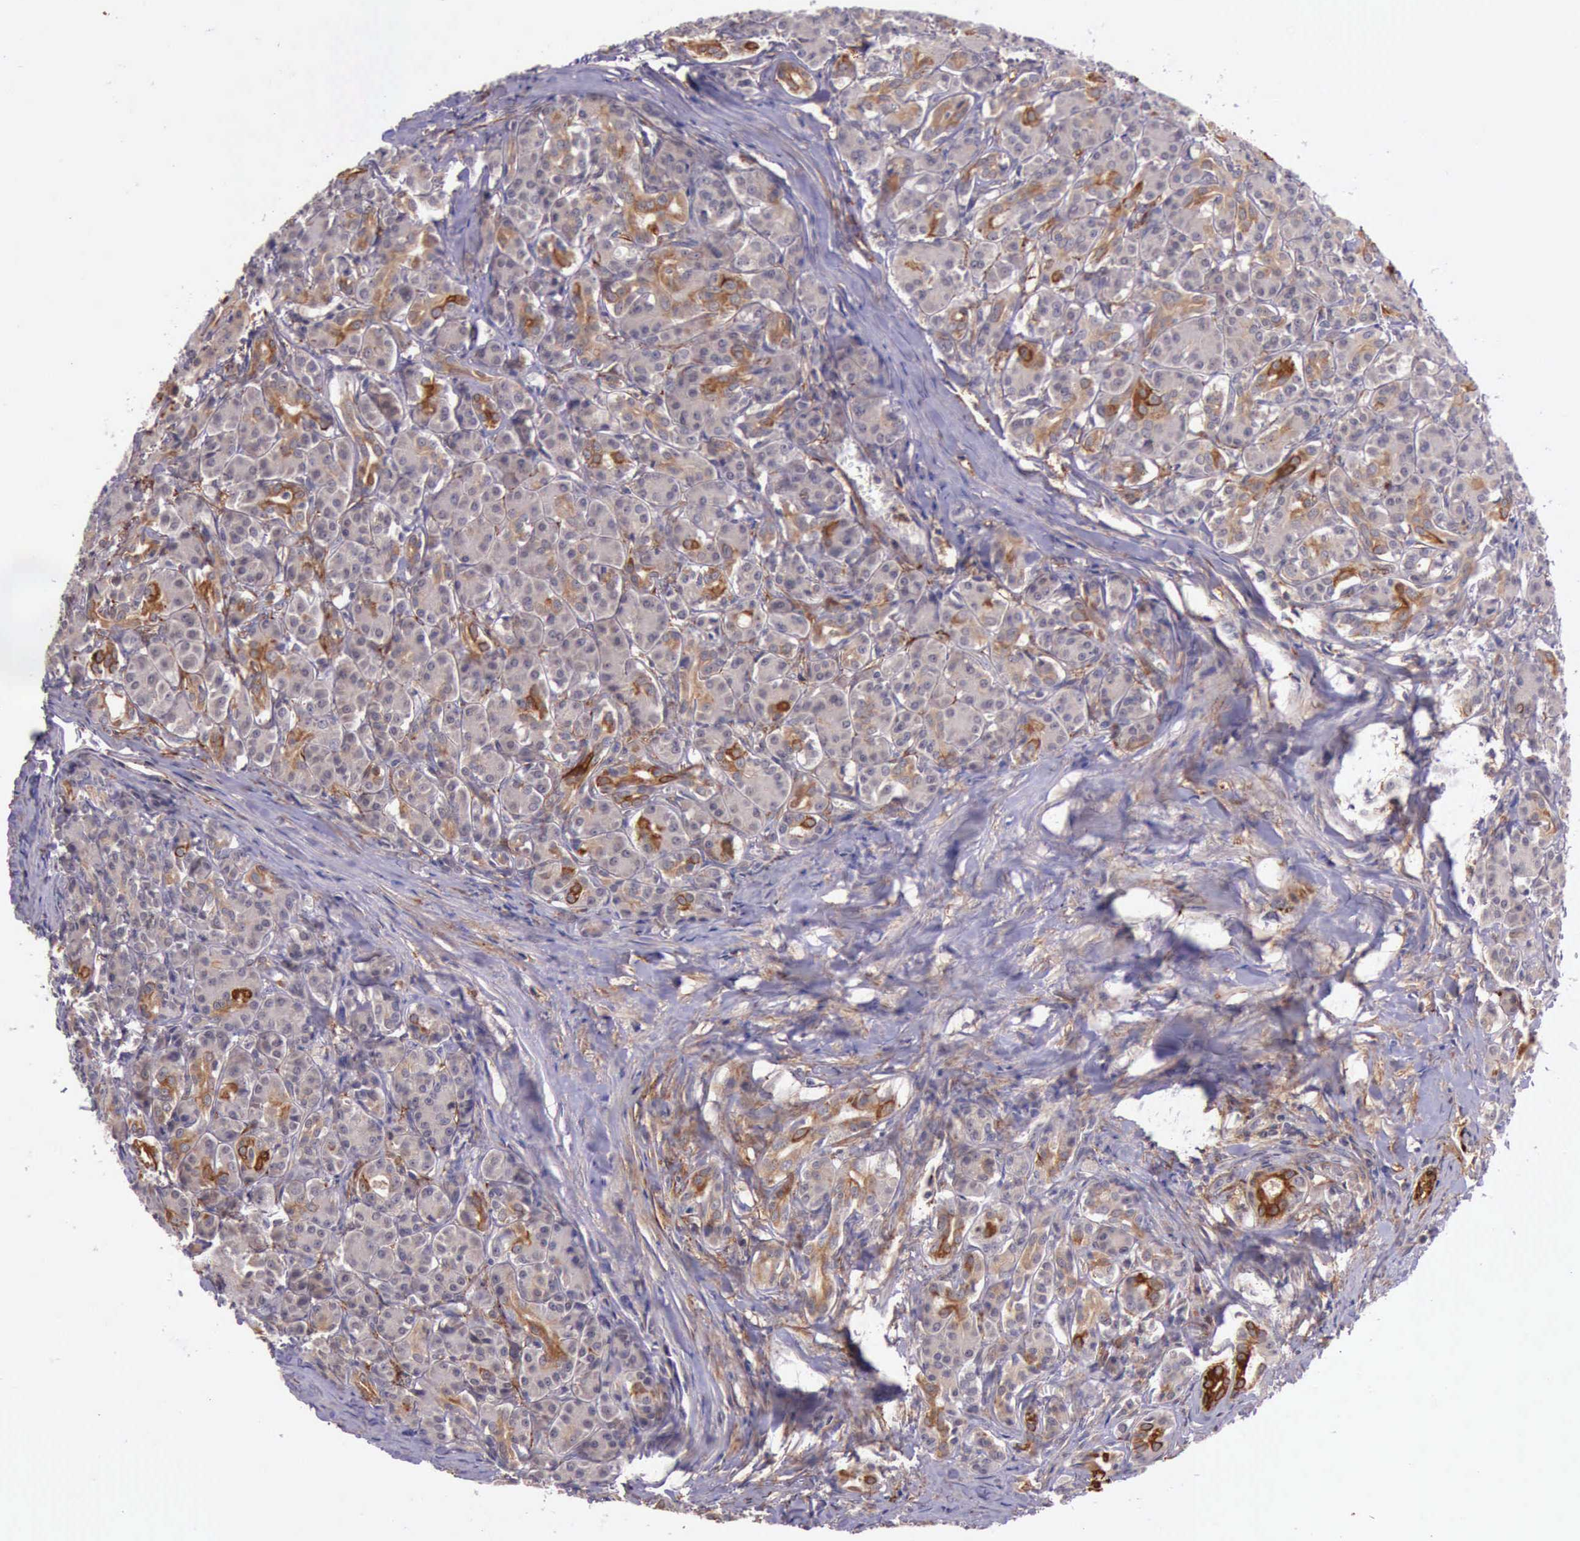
{"staining": {"intensity": "weak", "quantity": "25%-75%", "location": "cytoplasmic/membranous"}, "tissue": "pancreas", "cell_type": "Exocrine glandular cells", "image_type": "normal", "snomed": [{"axis": "morphology", "description": "Normal tissue, NOS"}, {"axis": "topography", "description": "Lymph node"}, {"axis": "topography", "description": "Pancreas"}], "caption": "Benign pancreas displays weak cytoplasmic/membranous staining in approximately 25%-75% of exocrine glandular cells.", "gene": "PRICKLE3", "patient": {"sex": "male", "age": 59}}